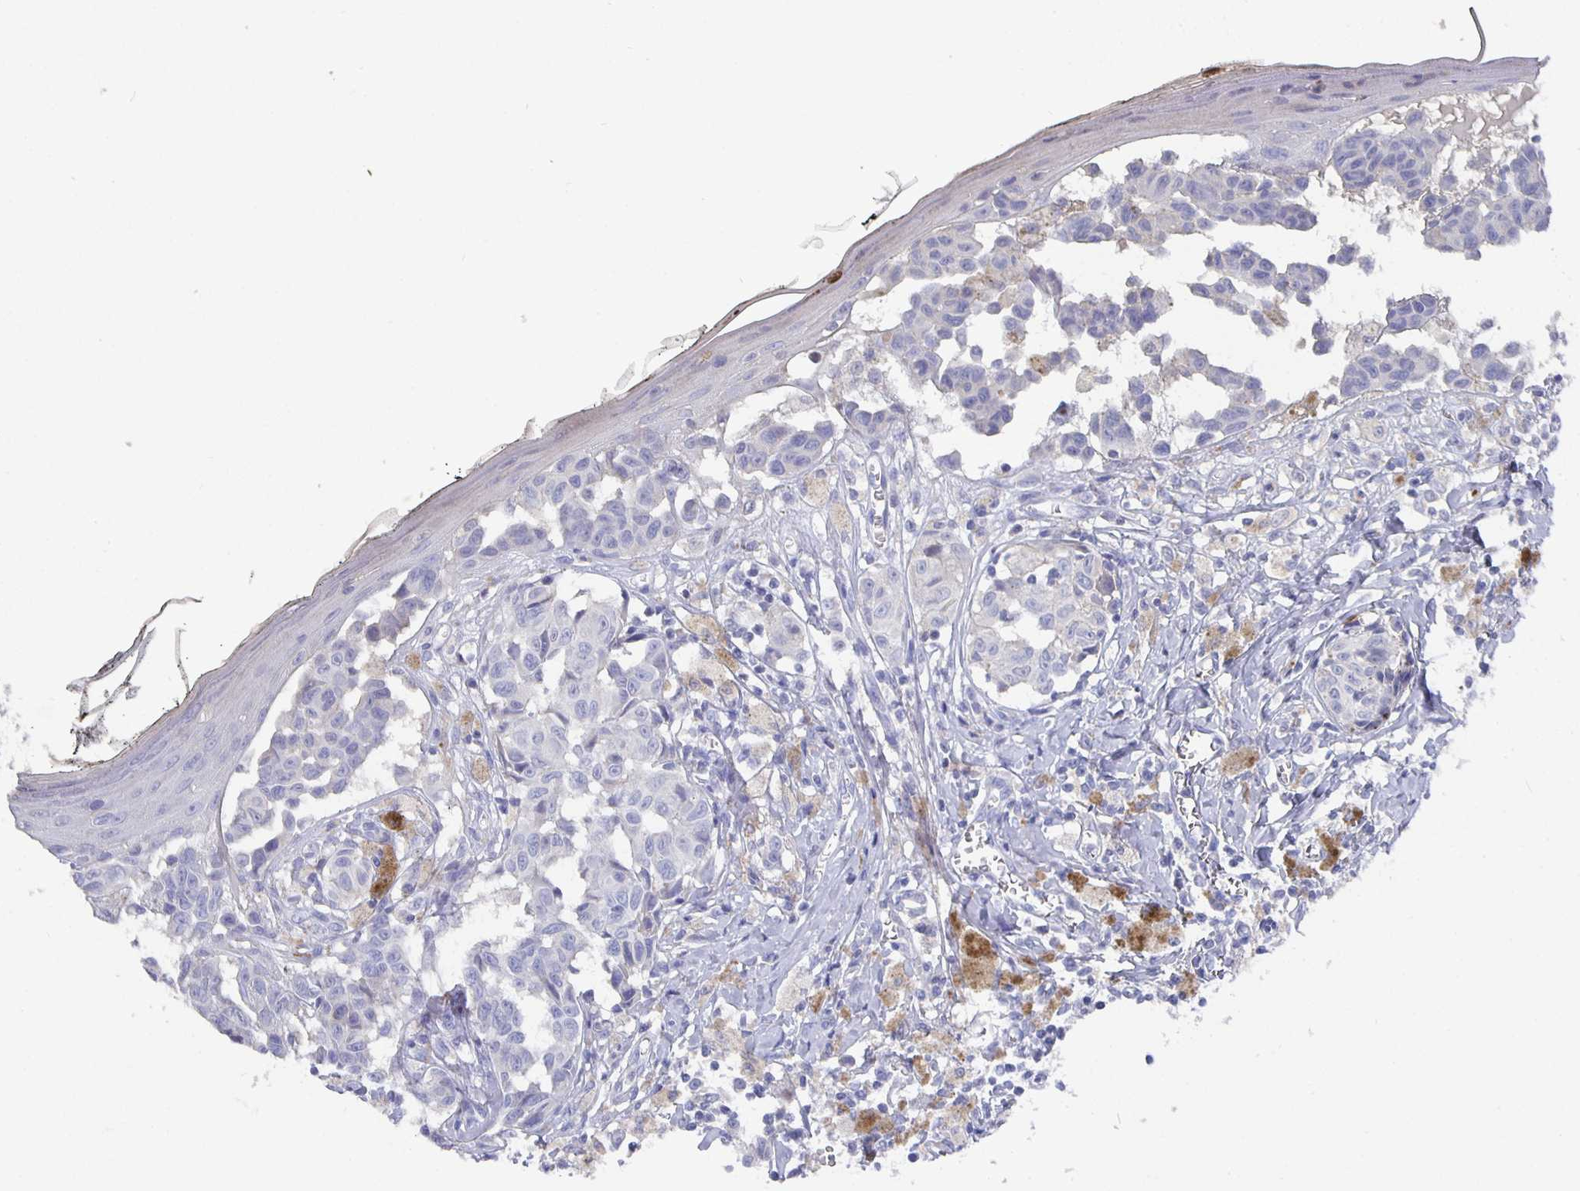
{"staining": {"intensity": "negative", "quantity": "none", "location": "none"}, "tissue": "melanoma", "cell_type": "Tumor cells", "image_type": "cancer", "snomed": [{"axis": "morphology", "description": "Malignant melanoma, NOS"}, {"axis": "topography", "description": "Skin"}], "caption": "Human malignant melanoma stained for a protein using immunohistochemistry displays no staining in tumor cells.", "gene": "CFAP74", "patient": {"sex": "female", "age": 43}}